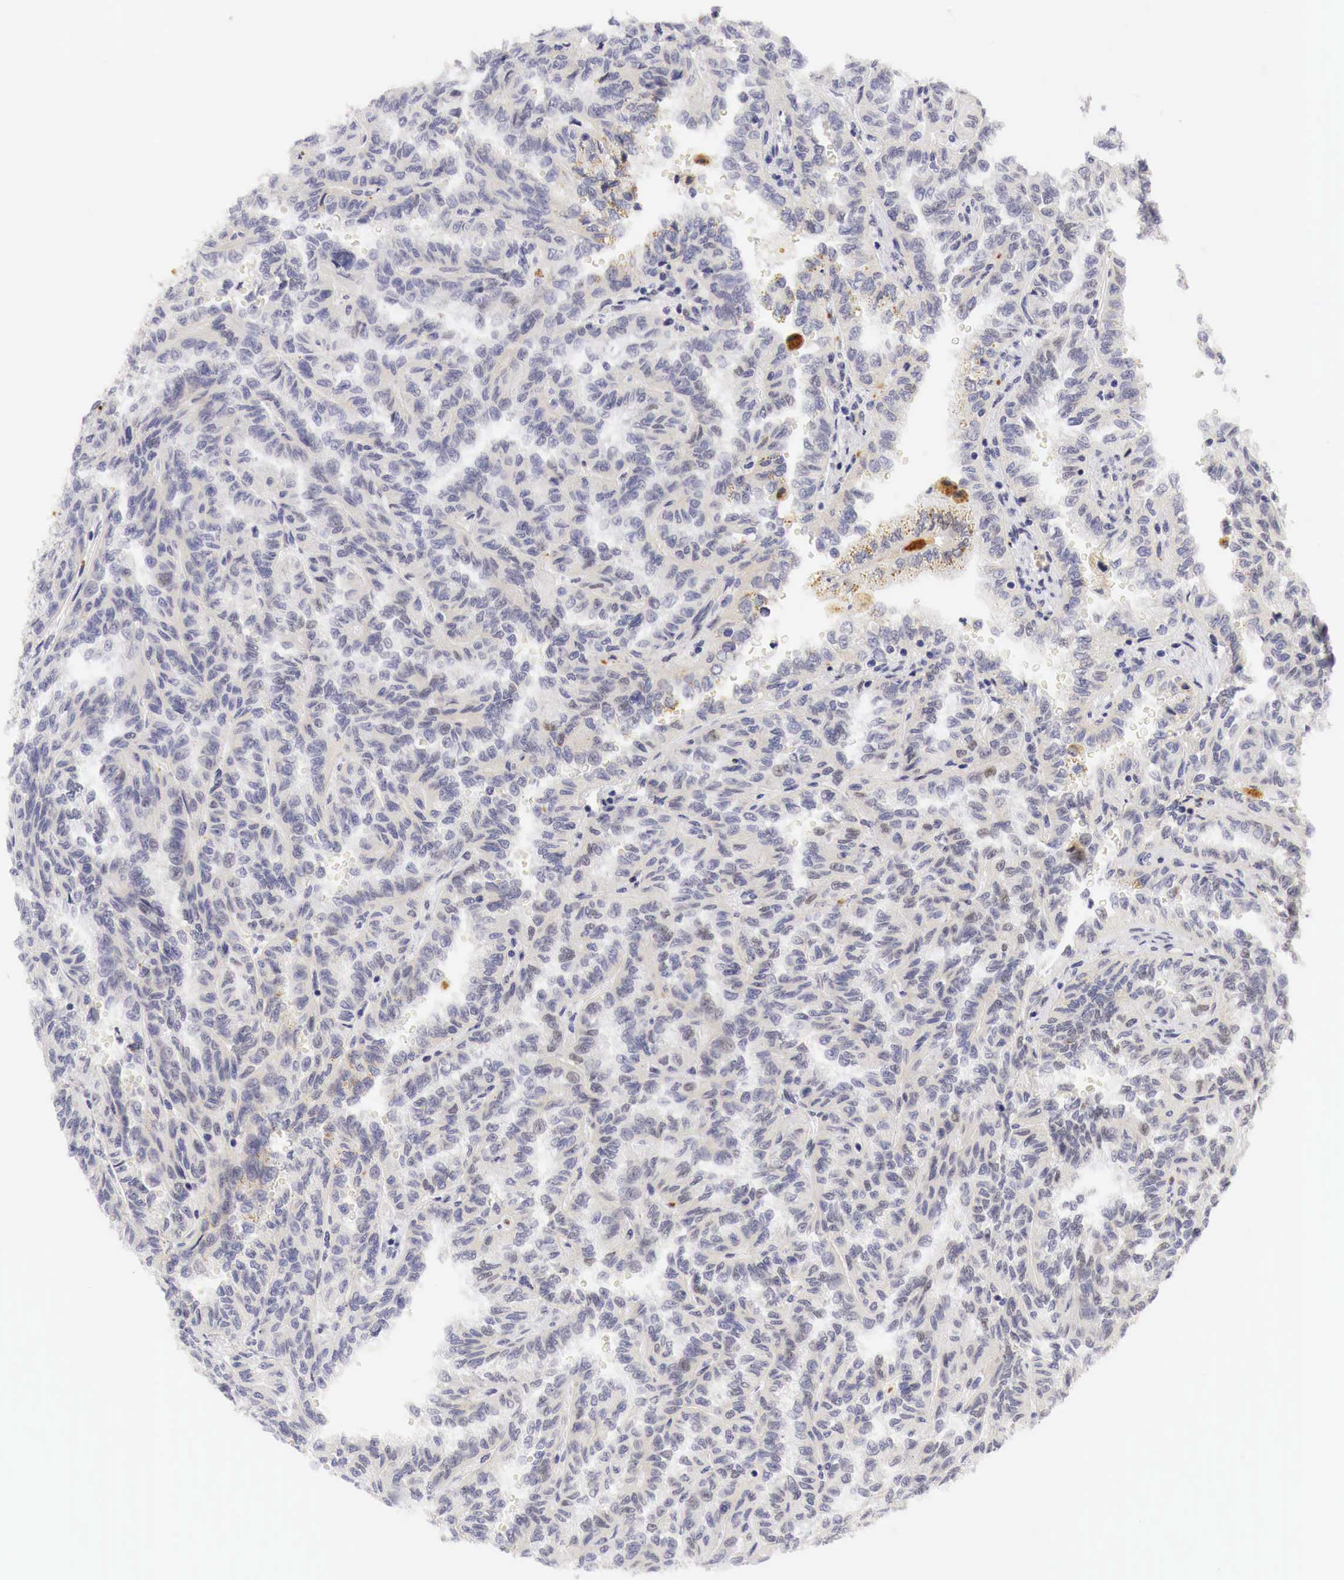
{"staining": {"intensity": "weak", "quantity": "25%-75%", "location": "cytoplasmic/membranous"}, "tissue": "renal cancer", "cell_type": "Tumor cells", "image_type": "cancer", "snomed": [{"axis": "morphology", "description": "Inflammation, NOS"}, {"axis": "morphology", "description": "Adenocarcinoma, NOS"}, {"axis": "topography", "description": "Kidney"}], "caption": "IHC (DAB) staining of human adenocarcinoma (renal) demonstrates weak cytoplasmic/membranous protein positivity in approximately 25%-75% of tumor cells.", "gene": "CASP3", "patient": {"sex": "male", "age": 68}}